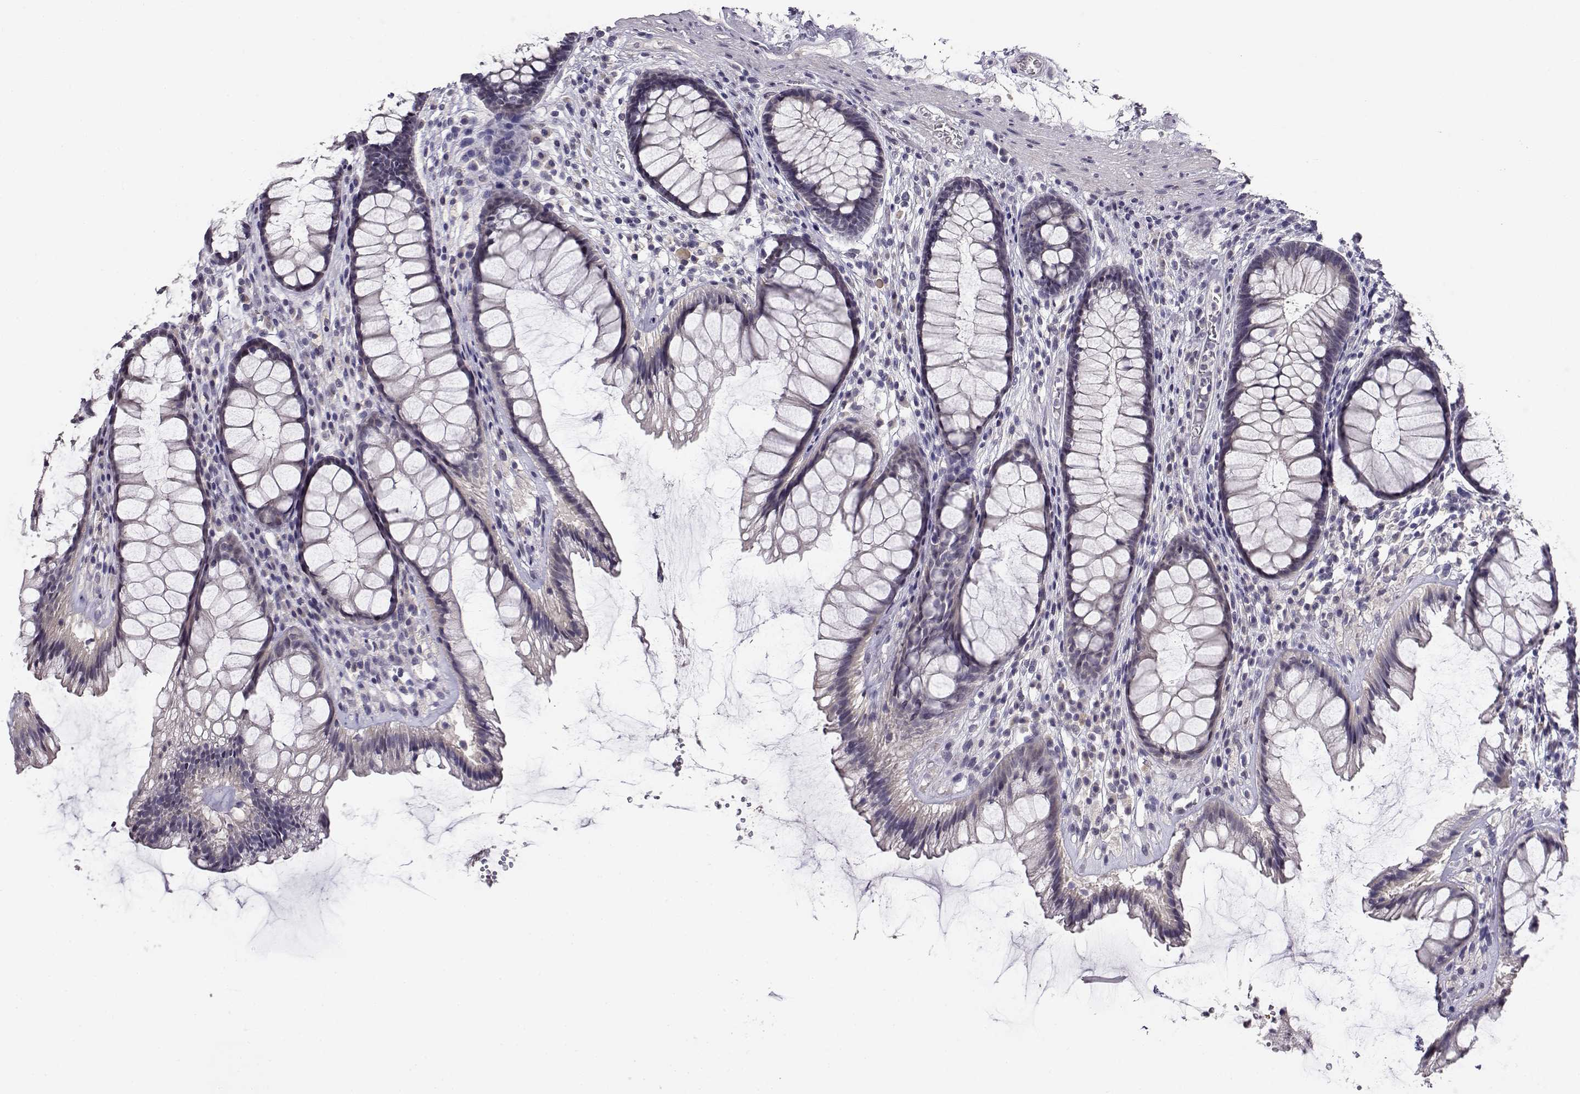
{"staining": {"intensity": "negative", "quantity": "none", "location": "none"}, "tissue": "rectum", "cell_type": "Glandular cells", "image_type": "normal", "snomed": [{"axis": "morphology", "description": "Normal tissue, NOS"}, {"axis": "topography", "description": "Rectum"}], "caption": "High power microscopy micrograph of an immunohistochemistry (IHC) photomicrograph of unremarkable rectum, revealing no significant staining in glandular cells.", "gene": "RHOXF2", "patient": {"sex": "male", "age": 72}}